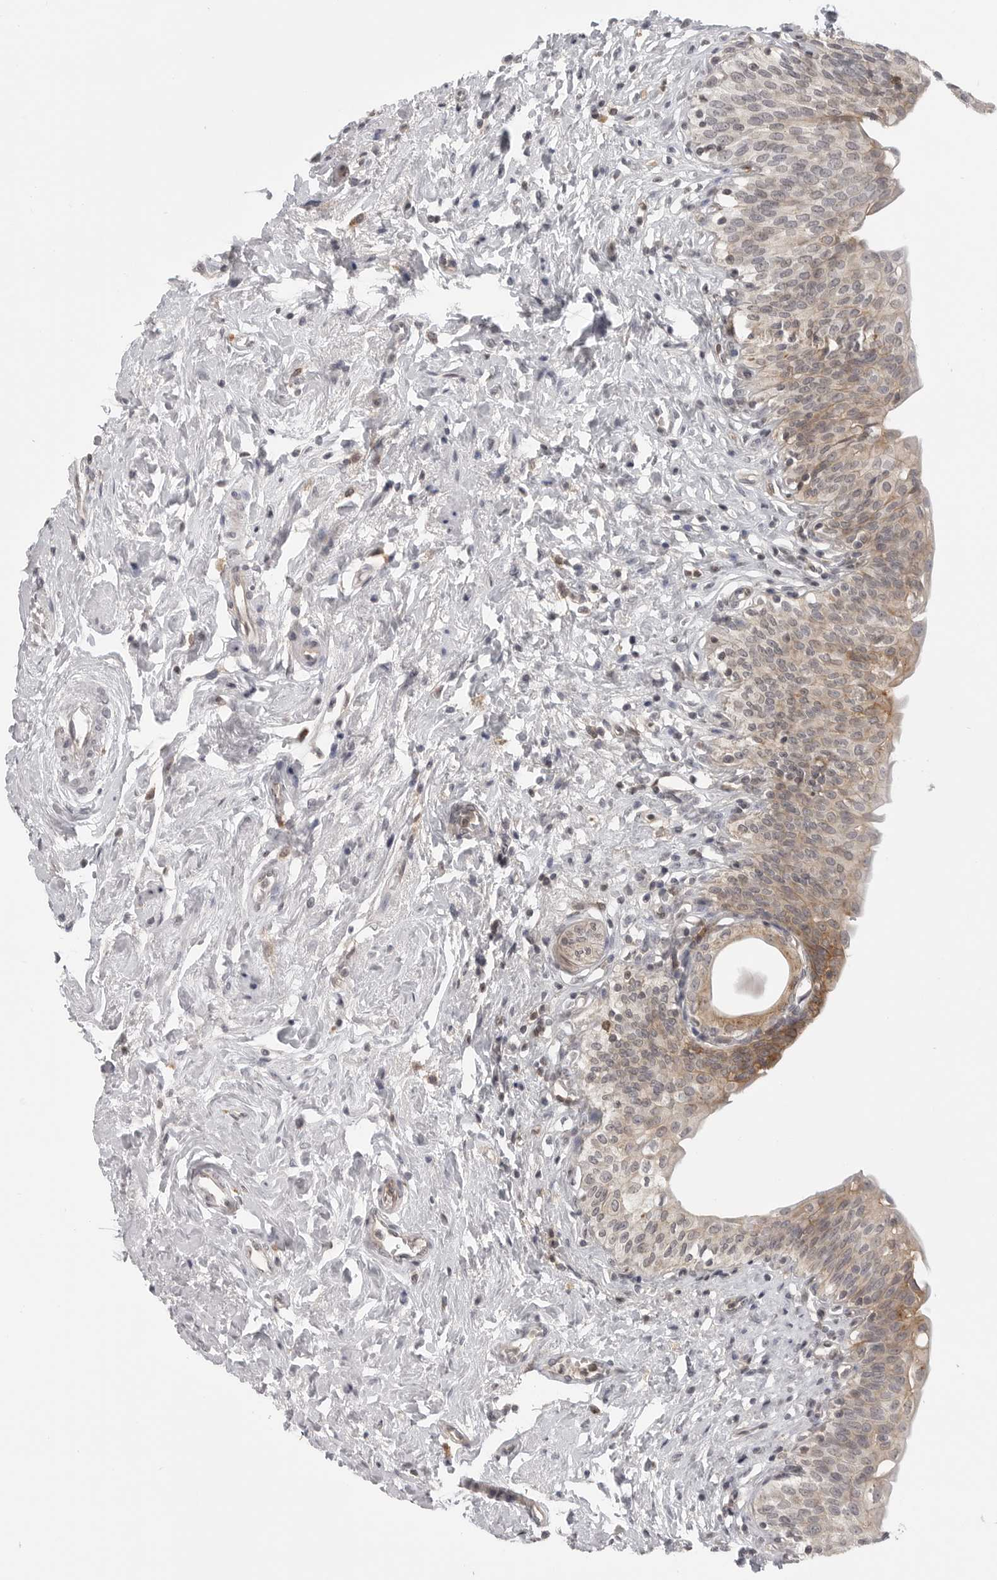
{"staining": {"intensity": "weak", "quantity": ">75%", "location": "cytoplasmic/membranous"}, "tissue": "urinary bladder", "cell_type": "Urothelial cells", "image_type": "normal", "snomed": [{"axis": "morphology", "description": "Normal tissue, NOS"}, {"axis": "topography", "description": "Urinary bladder"}], "caption": "IHC image of normal human urinary bladder stained for a protein (brown), which exhibits low levels of weak cytoplasmic/membranous positivity in about >75% of urothelial cells.", "gene": "IFNGR1", "patient": {"sex": "male", "age": 83}}